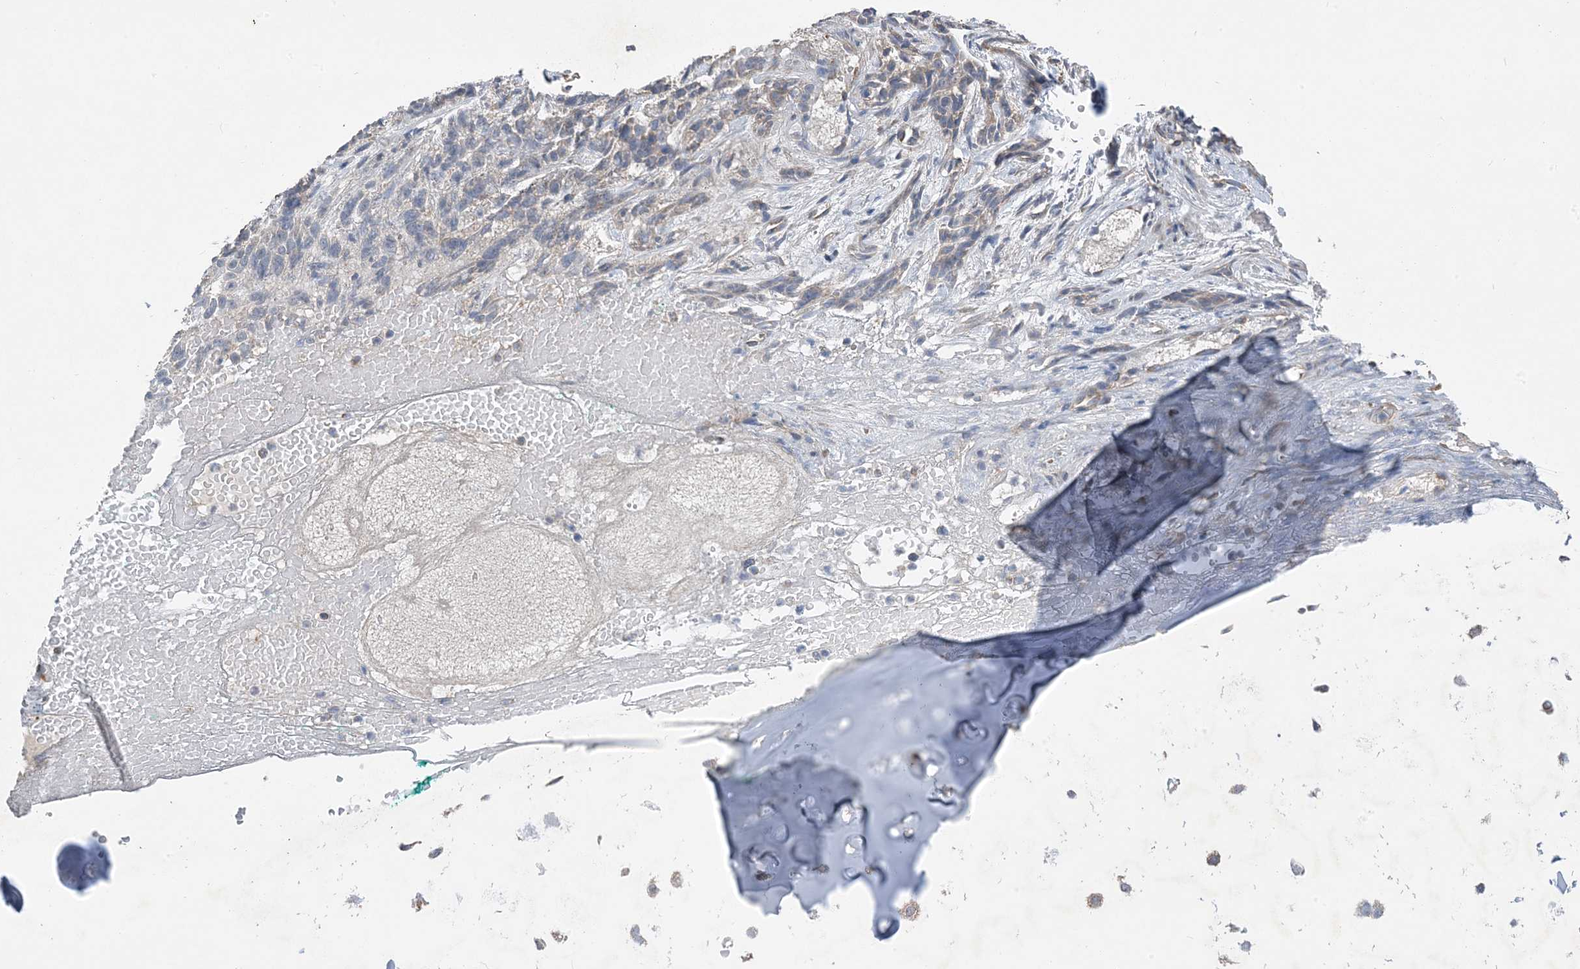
{"staining": {"intensity": "negative", "quantity": "none", "location": "none"}, "tissue": "adipose tissue", "cell_type": "Adipocytes", "image_type": "normal", "snomed": [{"axis": "morphology", "description": "Normal tissue, NOS"}, {"axis": "morphology", "description": "Basal cell carcinoma"}, {"axis": "topography", "description": "Cartilage tissue"}, {"axis": "topography", "description": "Nasopharynx"}, {"axis": "topography", "description": "Oral tissue"}], "caption": "Micrograph shows no protein positivity in adipocytes of unremarkable adipose tissue.", "gene": "DHX30", "patient": {"sex": "female", "age": 77}}